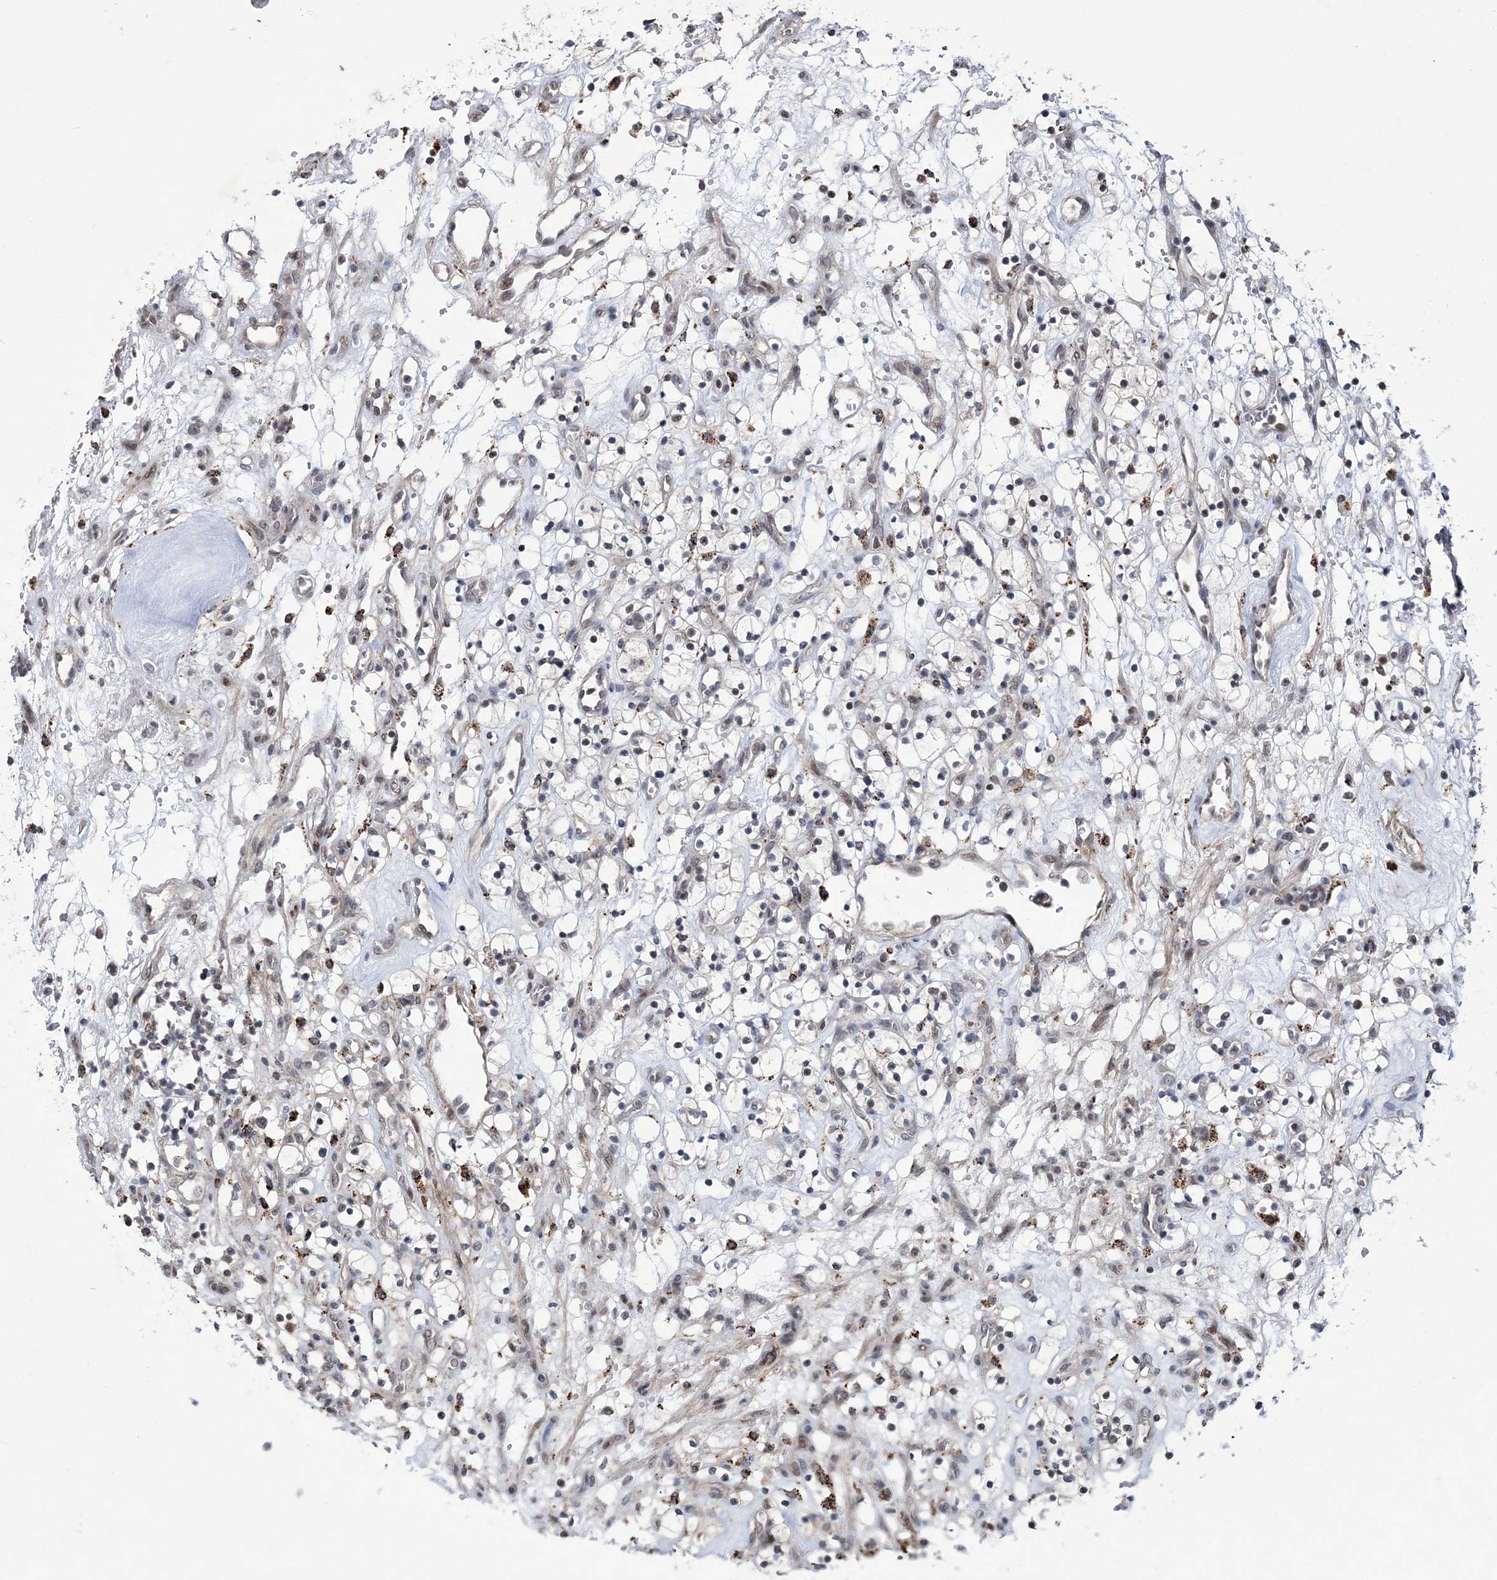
{"staining": {"intensity": "negative", "quantity": "none", "location": "none"}, "tissue": "renal cancer", "cell_type": "Tumor cells", "image_type": "cancer", "snomed": [{"axis": "morphology", "description": "Adenocarcinoma, NOS"}, {"axis": "topography", "description": "Kidney"}], "caption": "The photomicrograph exhibits no staining of tumor cells in renal cancer.", "gene": "BOD1L1", "patient": {"sex": "female", "age": 57}}